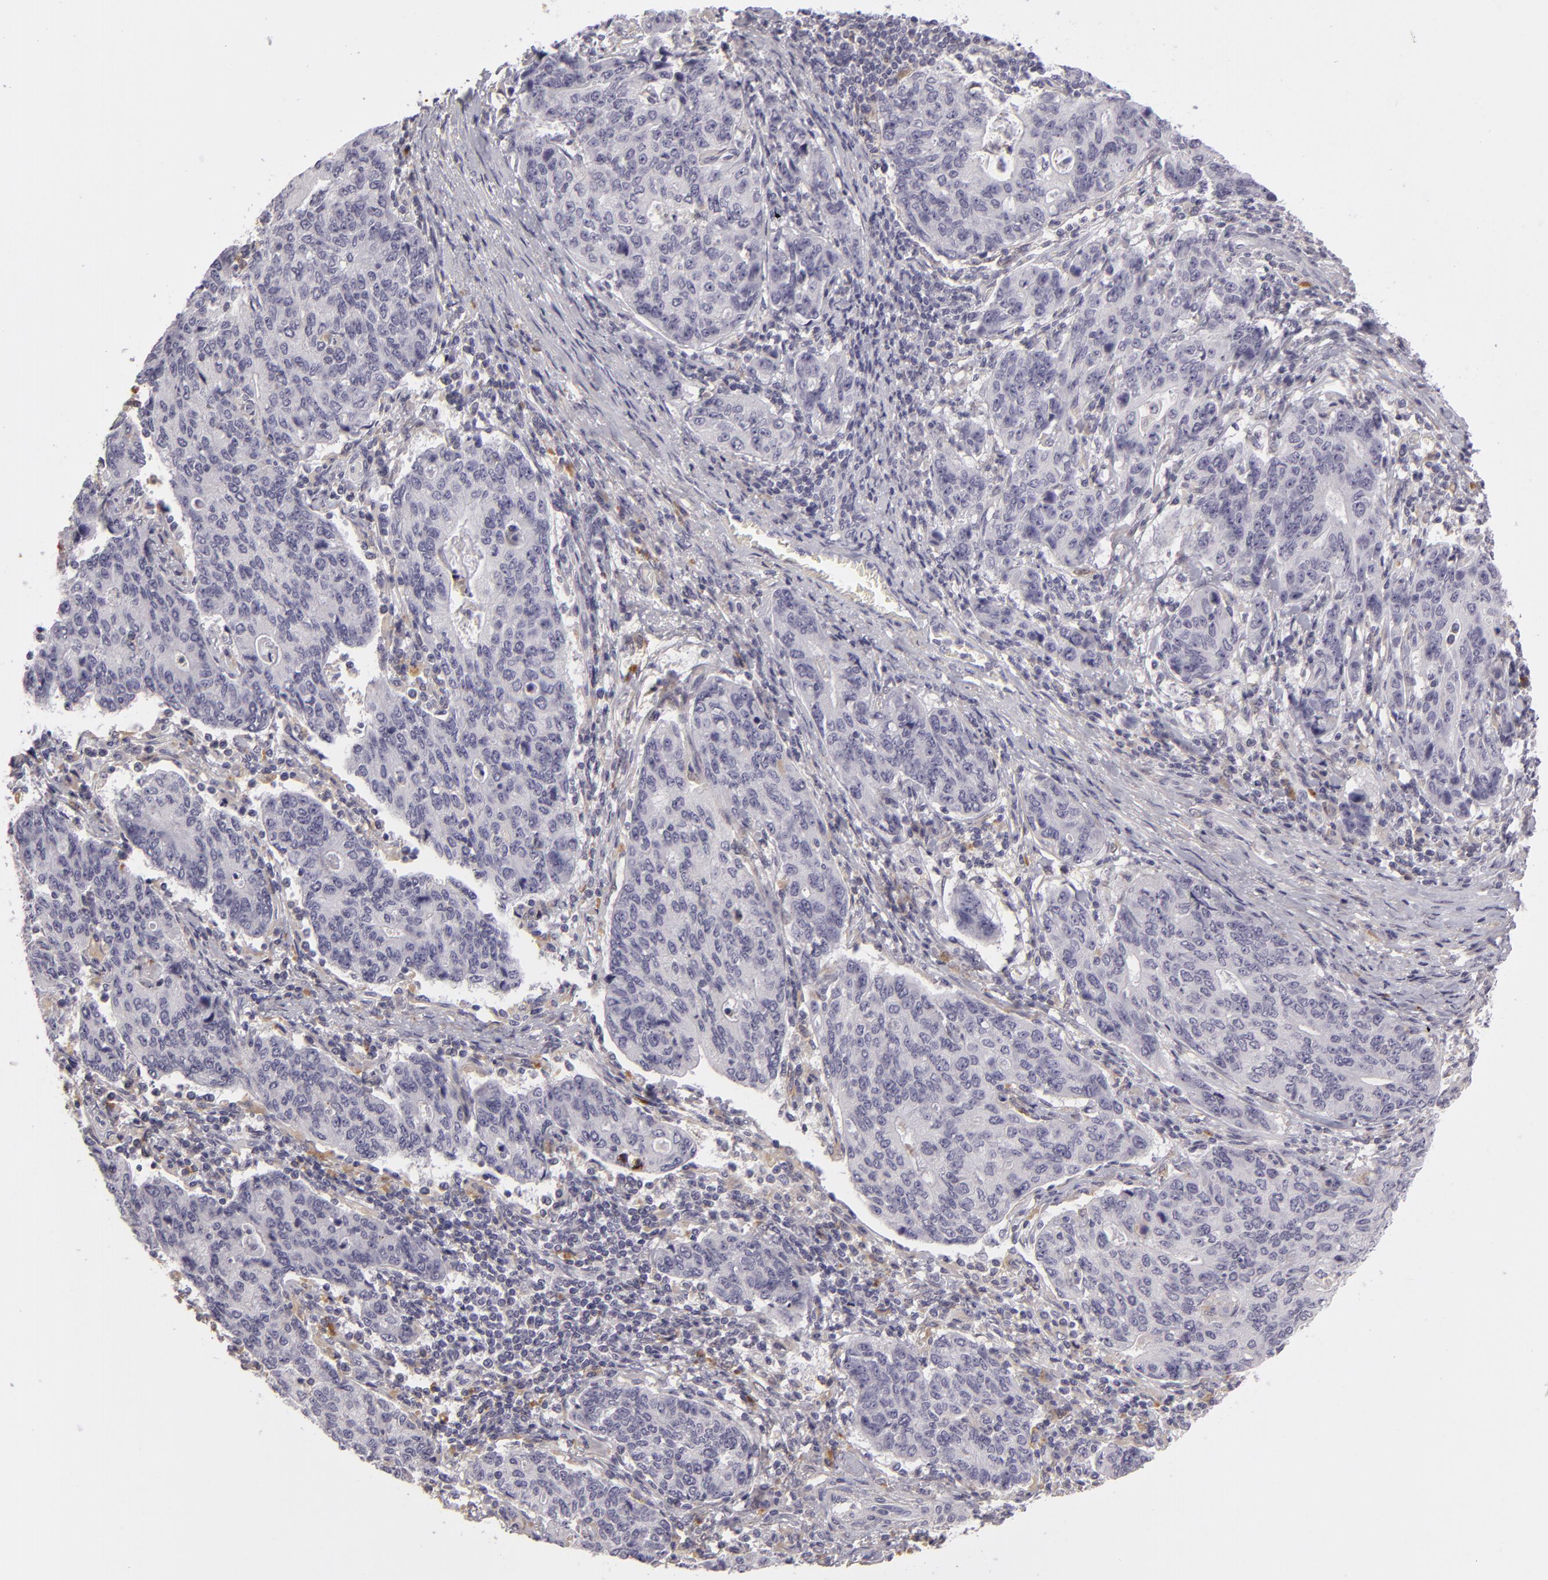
{"staining": {"intensity": "negative", "quantity": "none", "location": "none"}, "tissue": "stomach cancer", "cell_type": "Tumor cells", "image_type": "cancer", "snomed": [{"axis": "morphology", "description": "Adenocarcinoma, NOS"}, {"axis": "topography", "description": "Esophagus"}, {"axis": "topography", "description": "Stomach"}], "caption": "DAB (3,3'-diaminobenzidine) immunohistochemical staining of human stomach adenocarcinoma shows no significant positivity in tumor cells.", "gene": "EFS", "patient": {"sex": "male", "age": 74}}